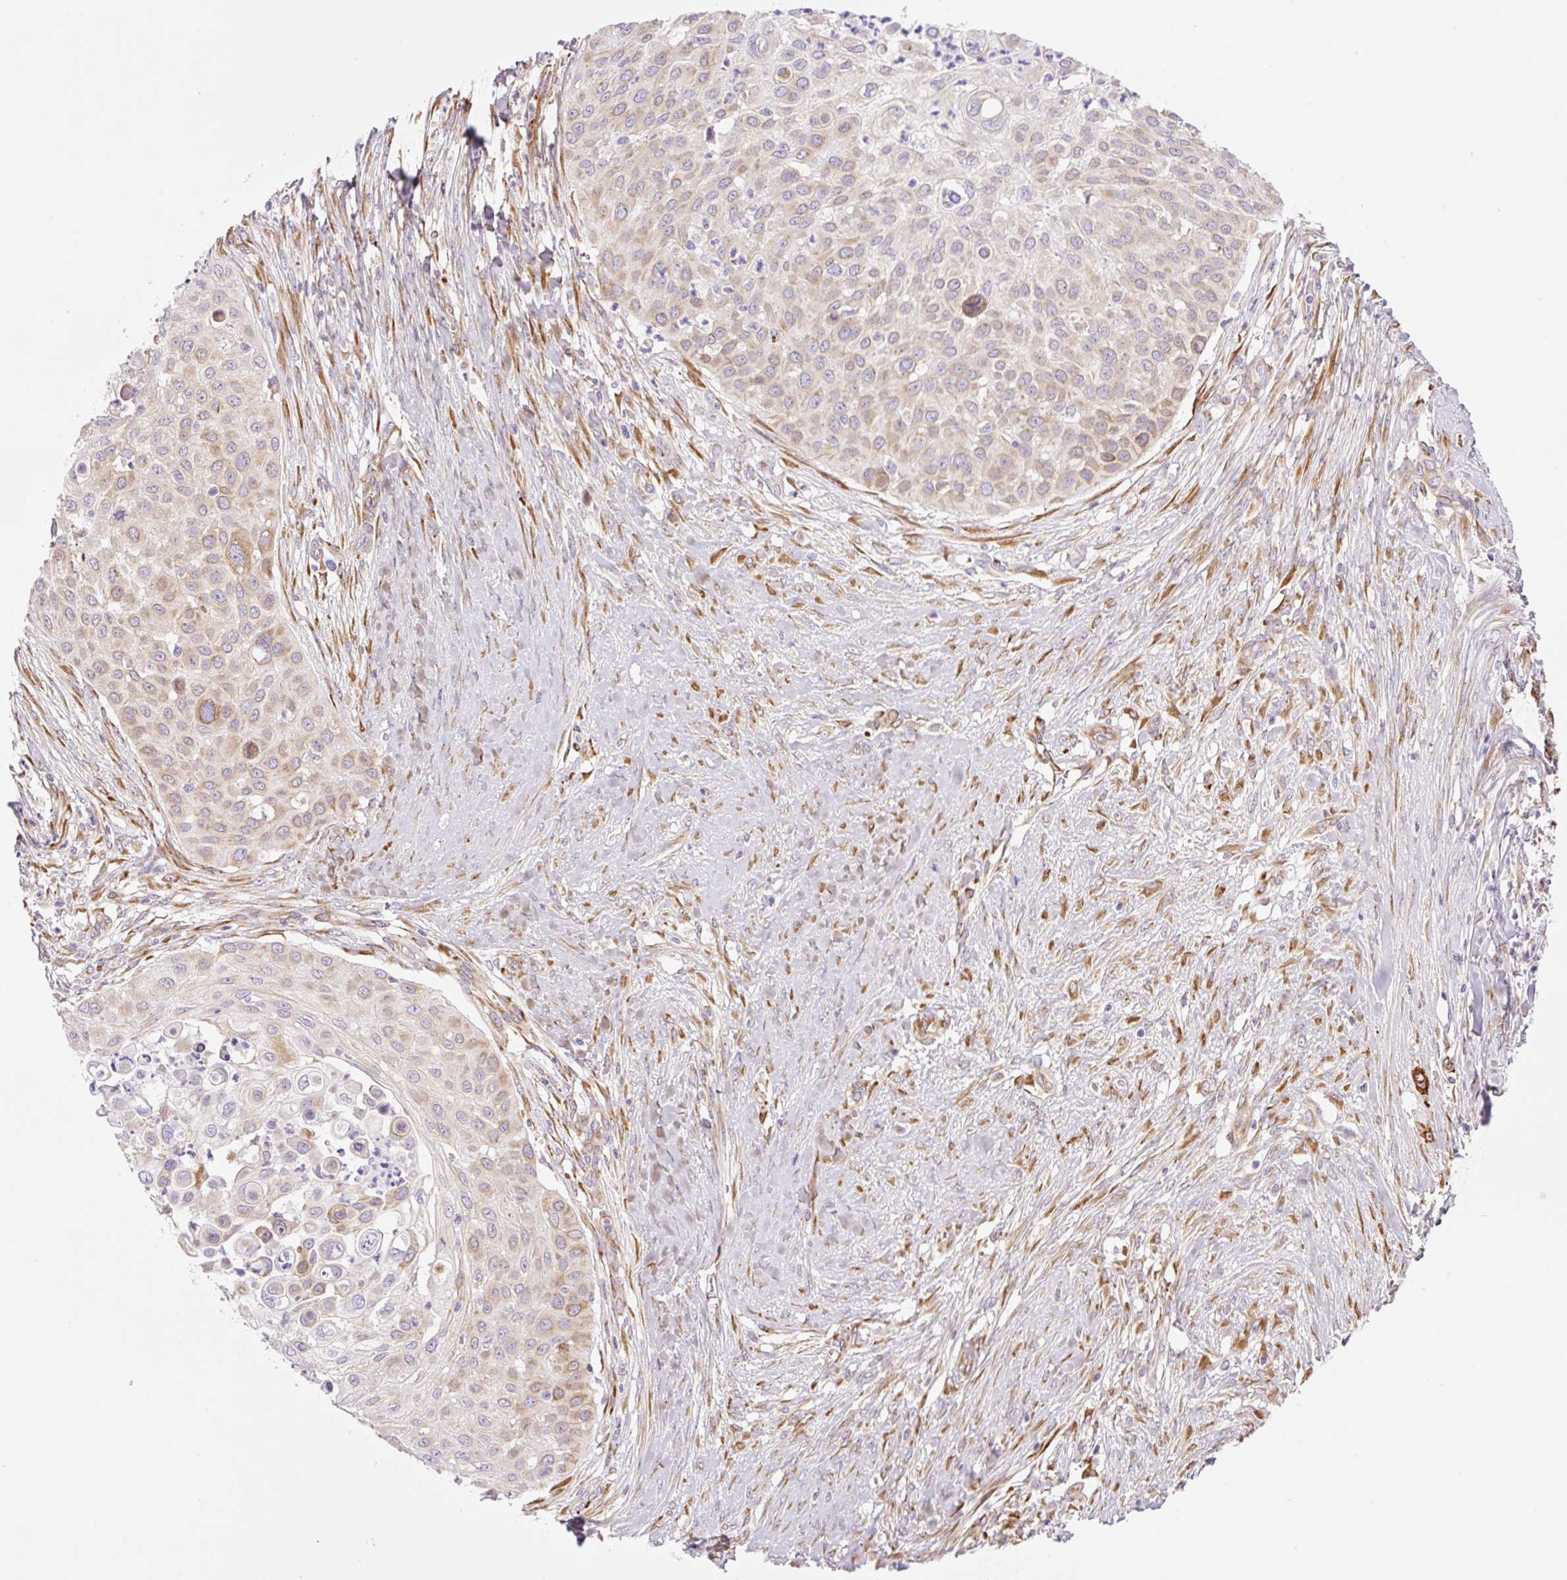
{"staining": {"intensity": "weak", "quantity": "<25%", "location": "cytoplasmic/membranous"}, "tissue": "skin cancer", "cell_type": "Tumor cells", "image_type": "cancer", "snomed": [{"axis": "morphology", "description": "Squamous cell carcinoma, NOS"}, {"axis": "topography", "description": "Skin"}], "caption": "Histopathology image shows no significant protein staining in tumor cells of squamous cell carcinoma (skin).", "gene": "RAB30", "patient": {"sex": "female", "age": 87}}